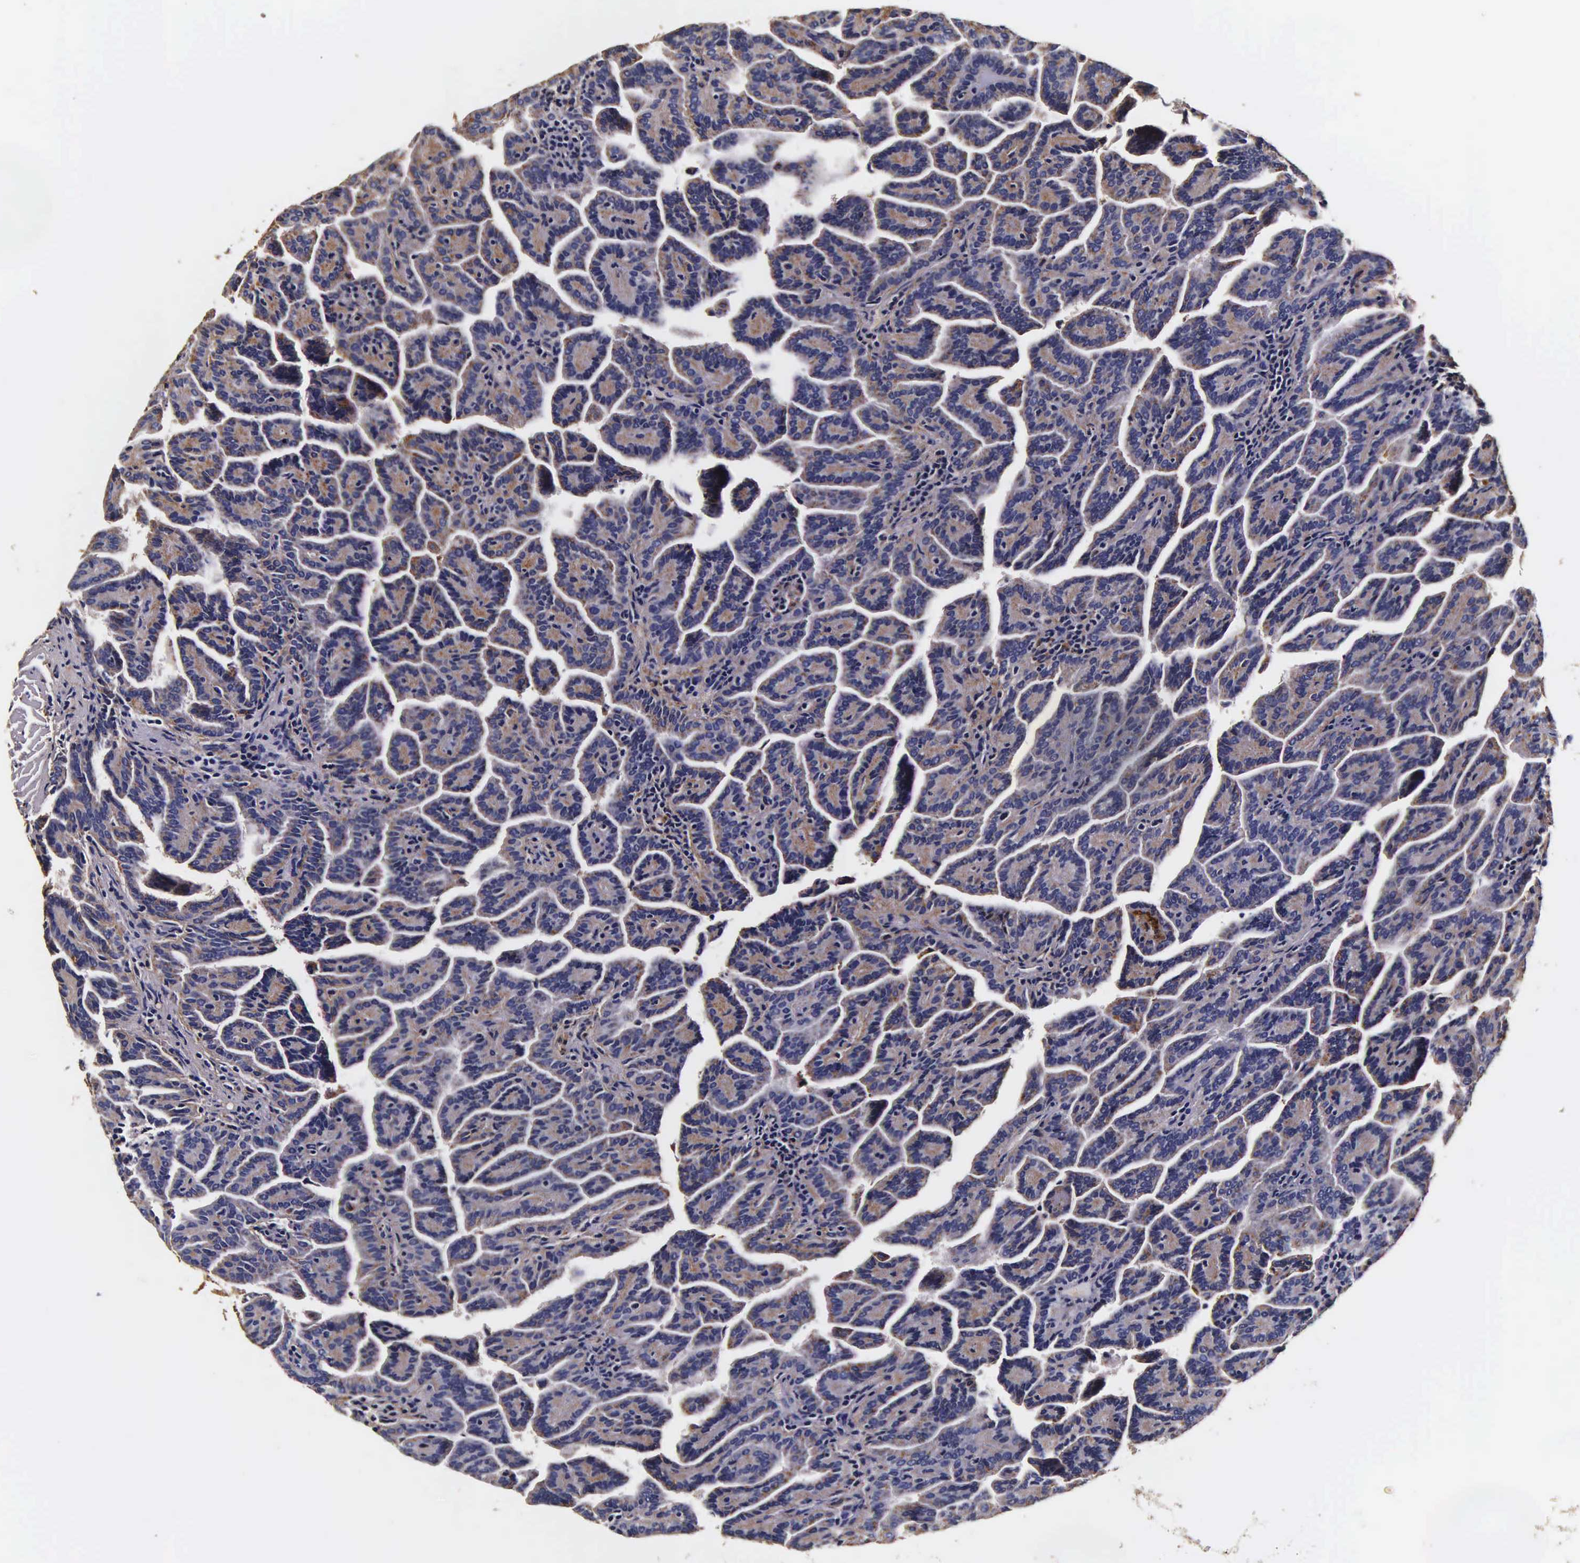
{"staining": {"intensity": "moderate", "quantity": "25%-75%", "location": "cytoplasmic/membranous"}, "tissue": "renal cancer", "cell_type": "Tumor cells", "image_type": "cancer", "snomed": [{"axis": "morphology", "description": "Adenocarcinoma, NOS"}, {"axis": "topography", "description": "Kidney"}], "caption": "Adenocarcinoma (renal) stained with immunohistochemistry (IHC) shows moderate cytoplasmic/membranous positivity in about 25%-75% of tumor cells.", "gene": "CTSB", "patient": {"sex": "male", "age": 61}}